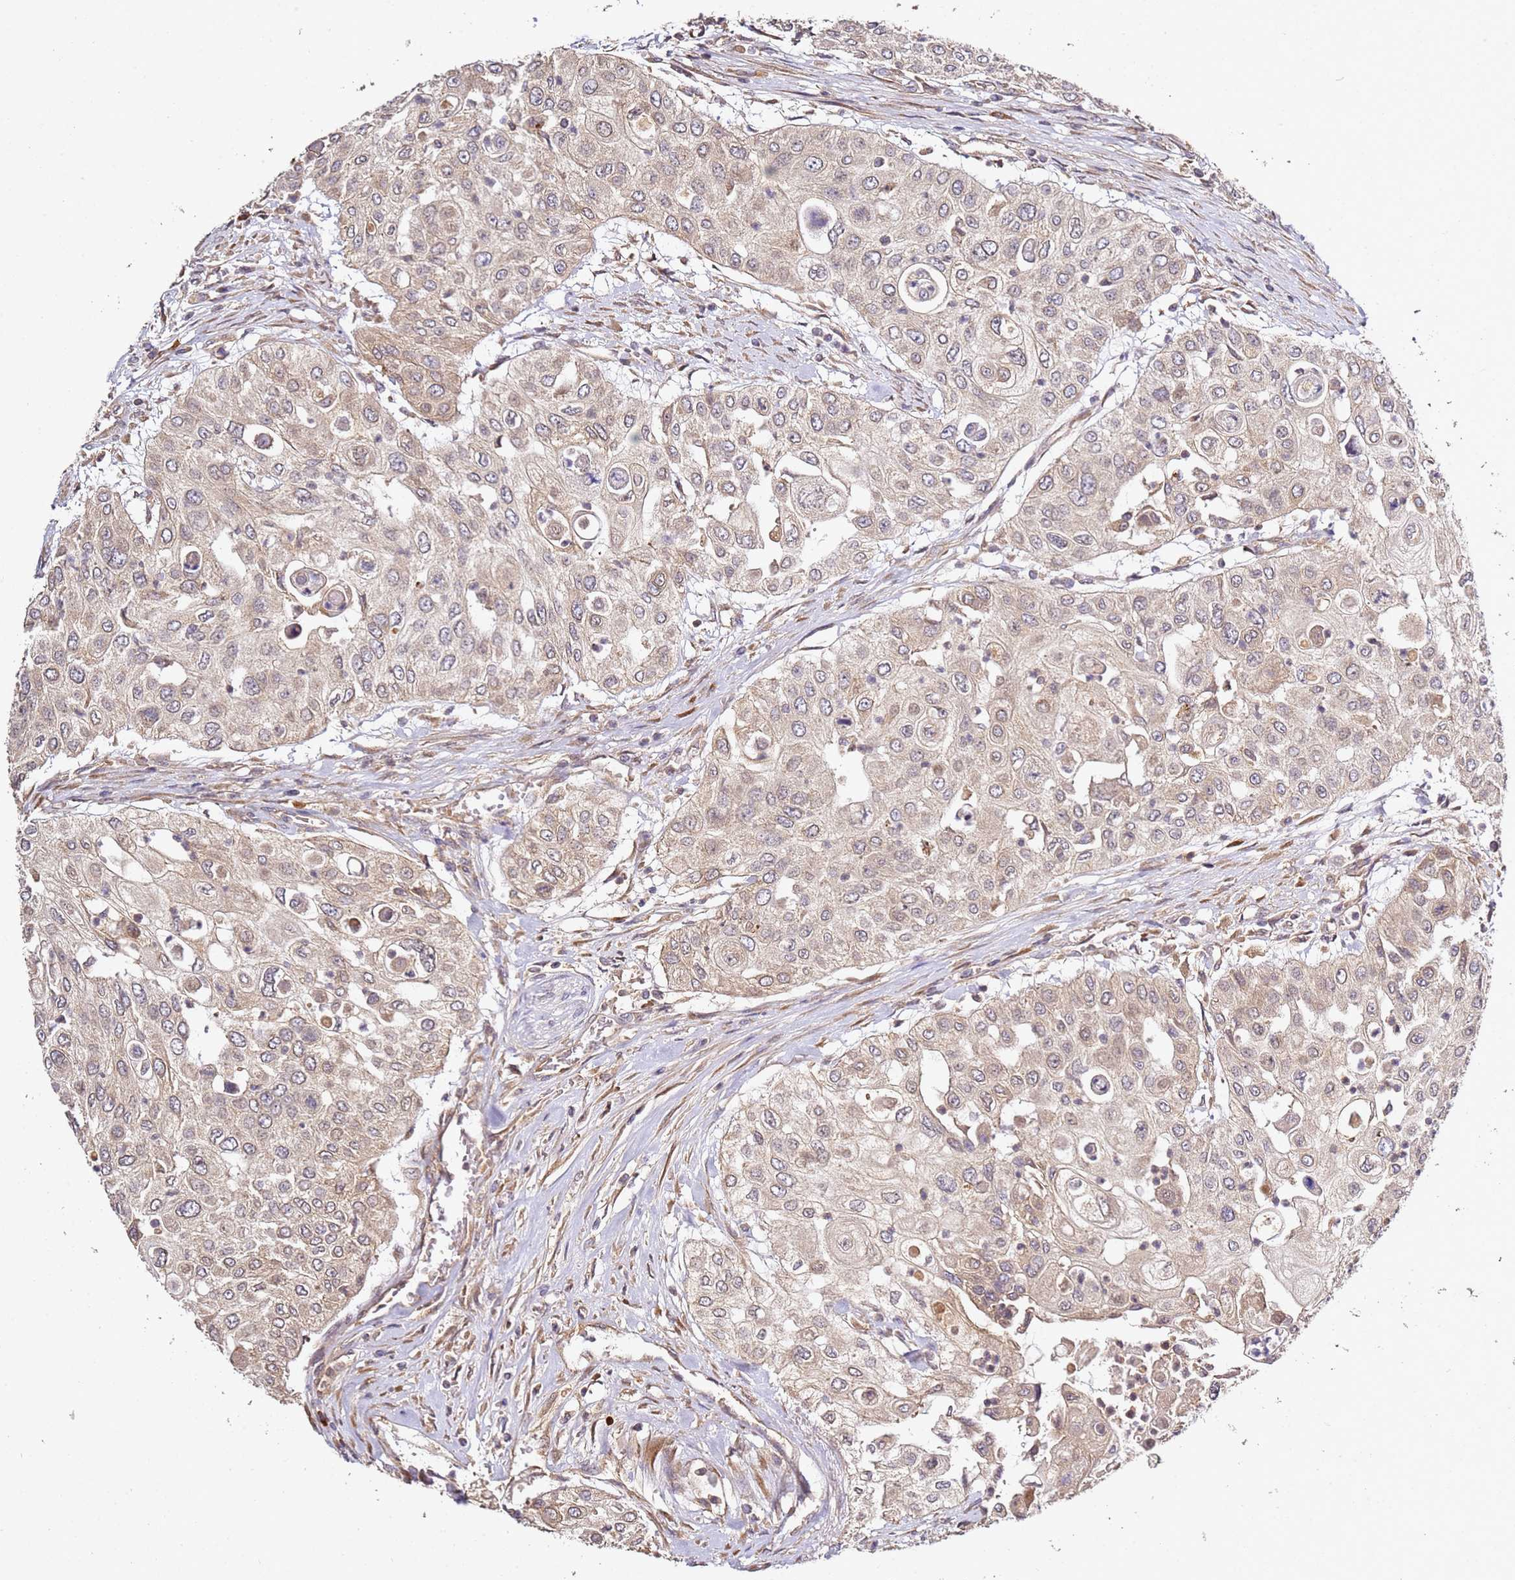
{"staining": {"intensity": "weak", "quantity": ">75%", "location": "cytoplasmic/membranous"}, "tissue": "urothelial cancer", "cell_type": "Tumor cells", "image_type": "cancer", "snomed": [{"axis": "morphology", "description": "Urothelial carcinoma, High grade"}, {"axis": "topography", "description": "Urinary bladder"}], "caption": "High-magnification brightfield microscopy of urothelial cancer stained with DAB (3,3'-diaminobenzidine) (brown) and counterstained with hematoxylin (blue). tumor cells exhibit weak cytoplasmic/membranous expression is identified in approximately>75% of cells. The staining was performed using DAB, with brown indicating positive protein expression. Nuclei are stained blue with hematoxylin.", "gene": "OSBPL2", "patient": {"sex": "female", "age": 79}}